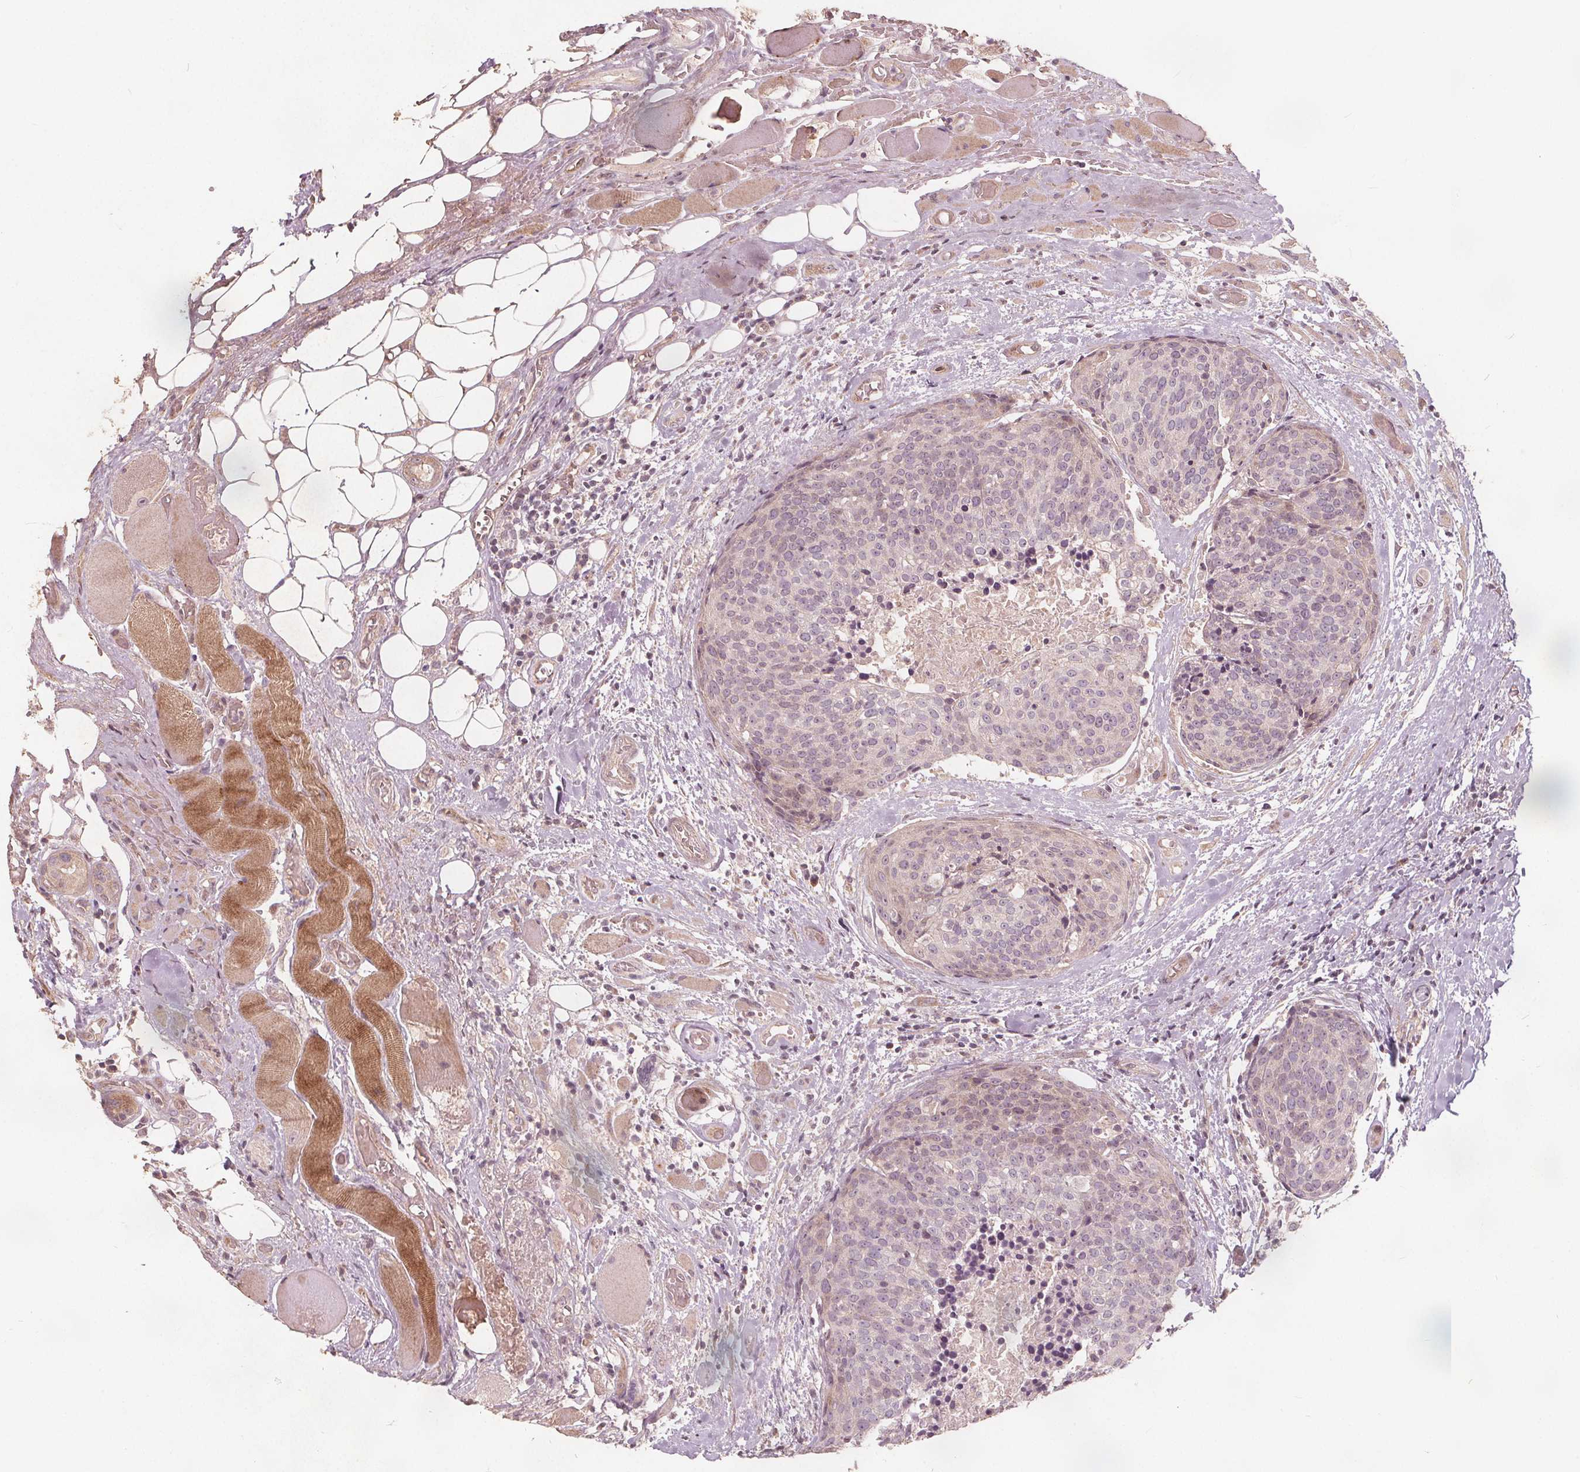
{"staining": {"intensity": "negative", "quantity": "none", "location": "none"}, "tissue": "head and neck cancer", "cell_type": "Tumor cells", "image_type": "cancer", "snomed": [{"axis": "morphology", "description": "Squamous cell carcinoma, NOS"}, {"axis": "topography", "description": "Oral tissue"}, {"axis": "topography", "description": "Head-Neck"}], "caption": "Immunohistochemical staining of human head and neck cancer (squamous cell carcinoma) demonstrates no significant expression in tumor cells.", "gene": "PTPRT", "patient": {"sex": "male", "age": 64}}